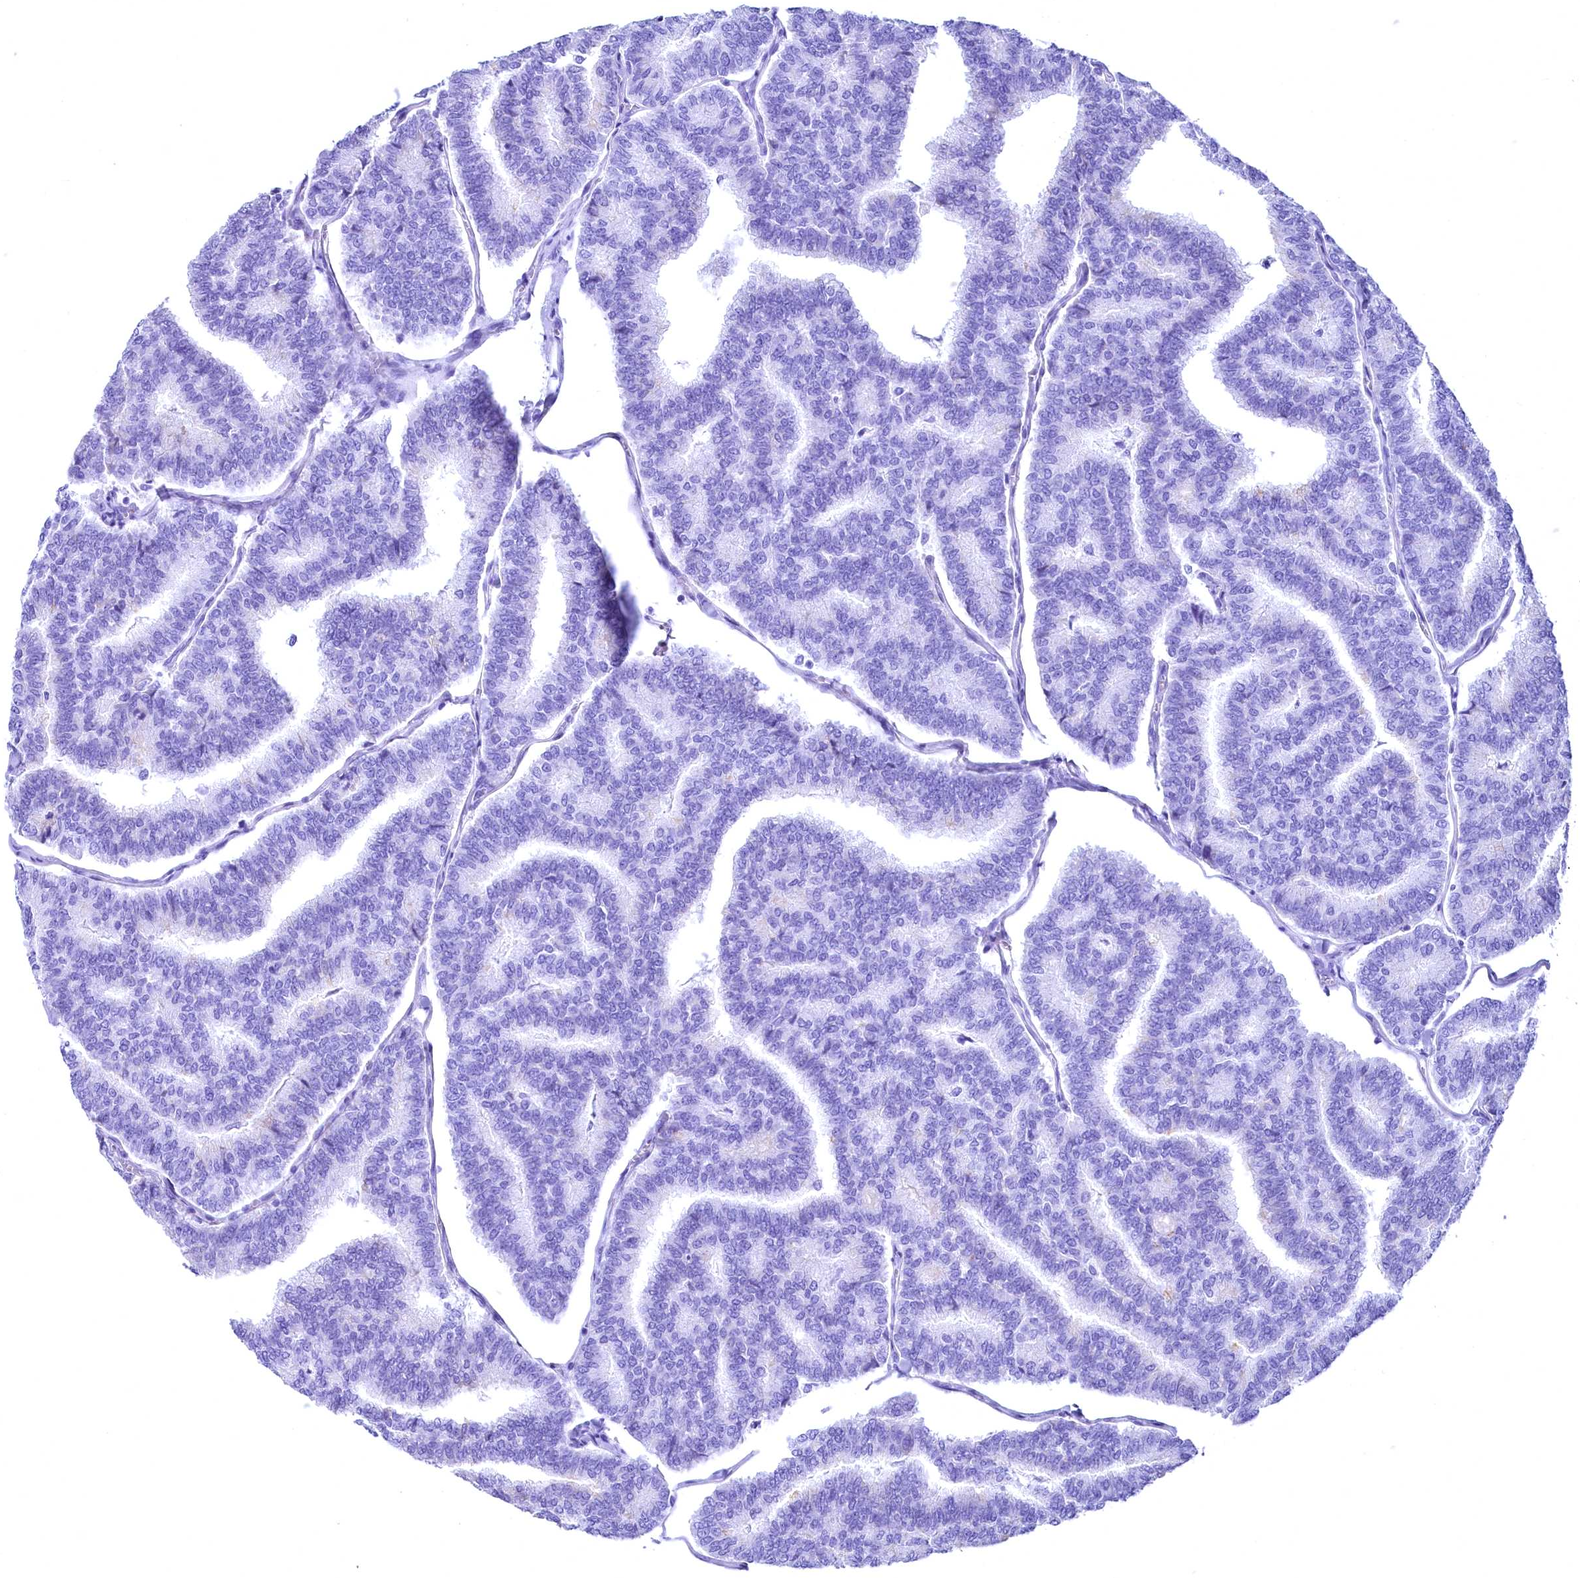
{"staining": {"intensity": "negative", "quantity": "none", "location": "none"}, "tissue": "thyroid cancer", "cell_type": "Tumor cells", "image_type": "cancer", "snomed": [{"axis": "morphology", "description": "Papillary adenocarcinoma, NOS"}, {"axis": "topography", "description": "Thyroid gland"}], "caption": "An immunohistochemistry (IHC) image of thyroid cancer is shown. There is no staining in tumor cells of thyroid cancer.", "gene": "SKIDA1", "patient": {"sex": "female", "age": 35}}